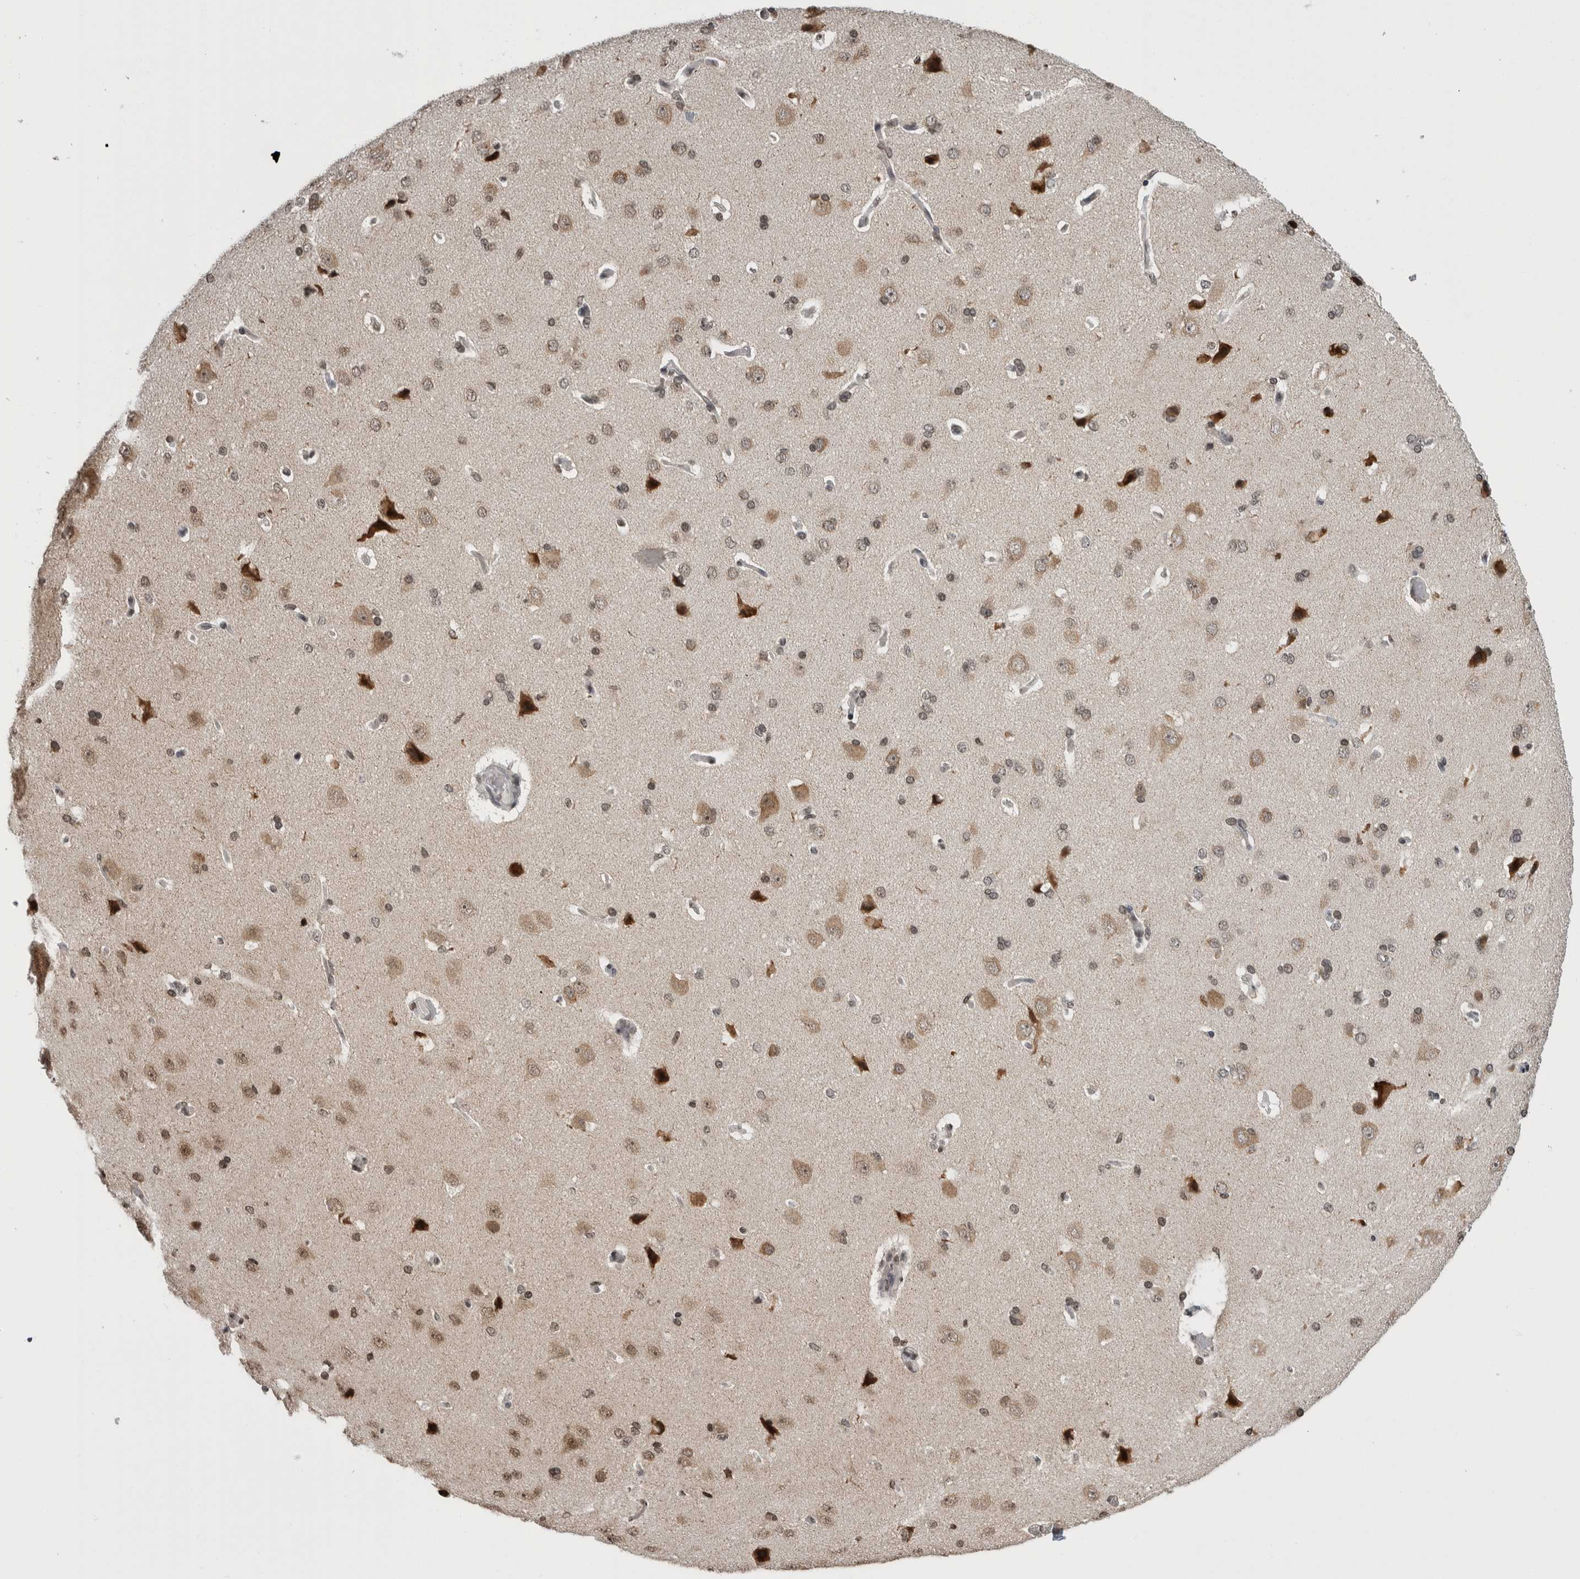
{"staining": {"intensity": "weak", "quantity": ">75%", "location": "nuclear"}, "tissue": "cerebral cortex", "cell_type": "Endothelial cells", "image_type": "normal", "snomed": [{"axis": "morphology", "description": "Normal tissue, NOS"}, {"axis": "topography", "description": "Cerebral cortex"}], "caption": "This is an image of immunohistochemistry (IHC) staining of unremarkable cerebral cortex, which shows weak positivity in the nuclear of endothelial cells.", "gene": "ZBTB11", "patient": {"sex": "male", "age": 62}}